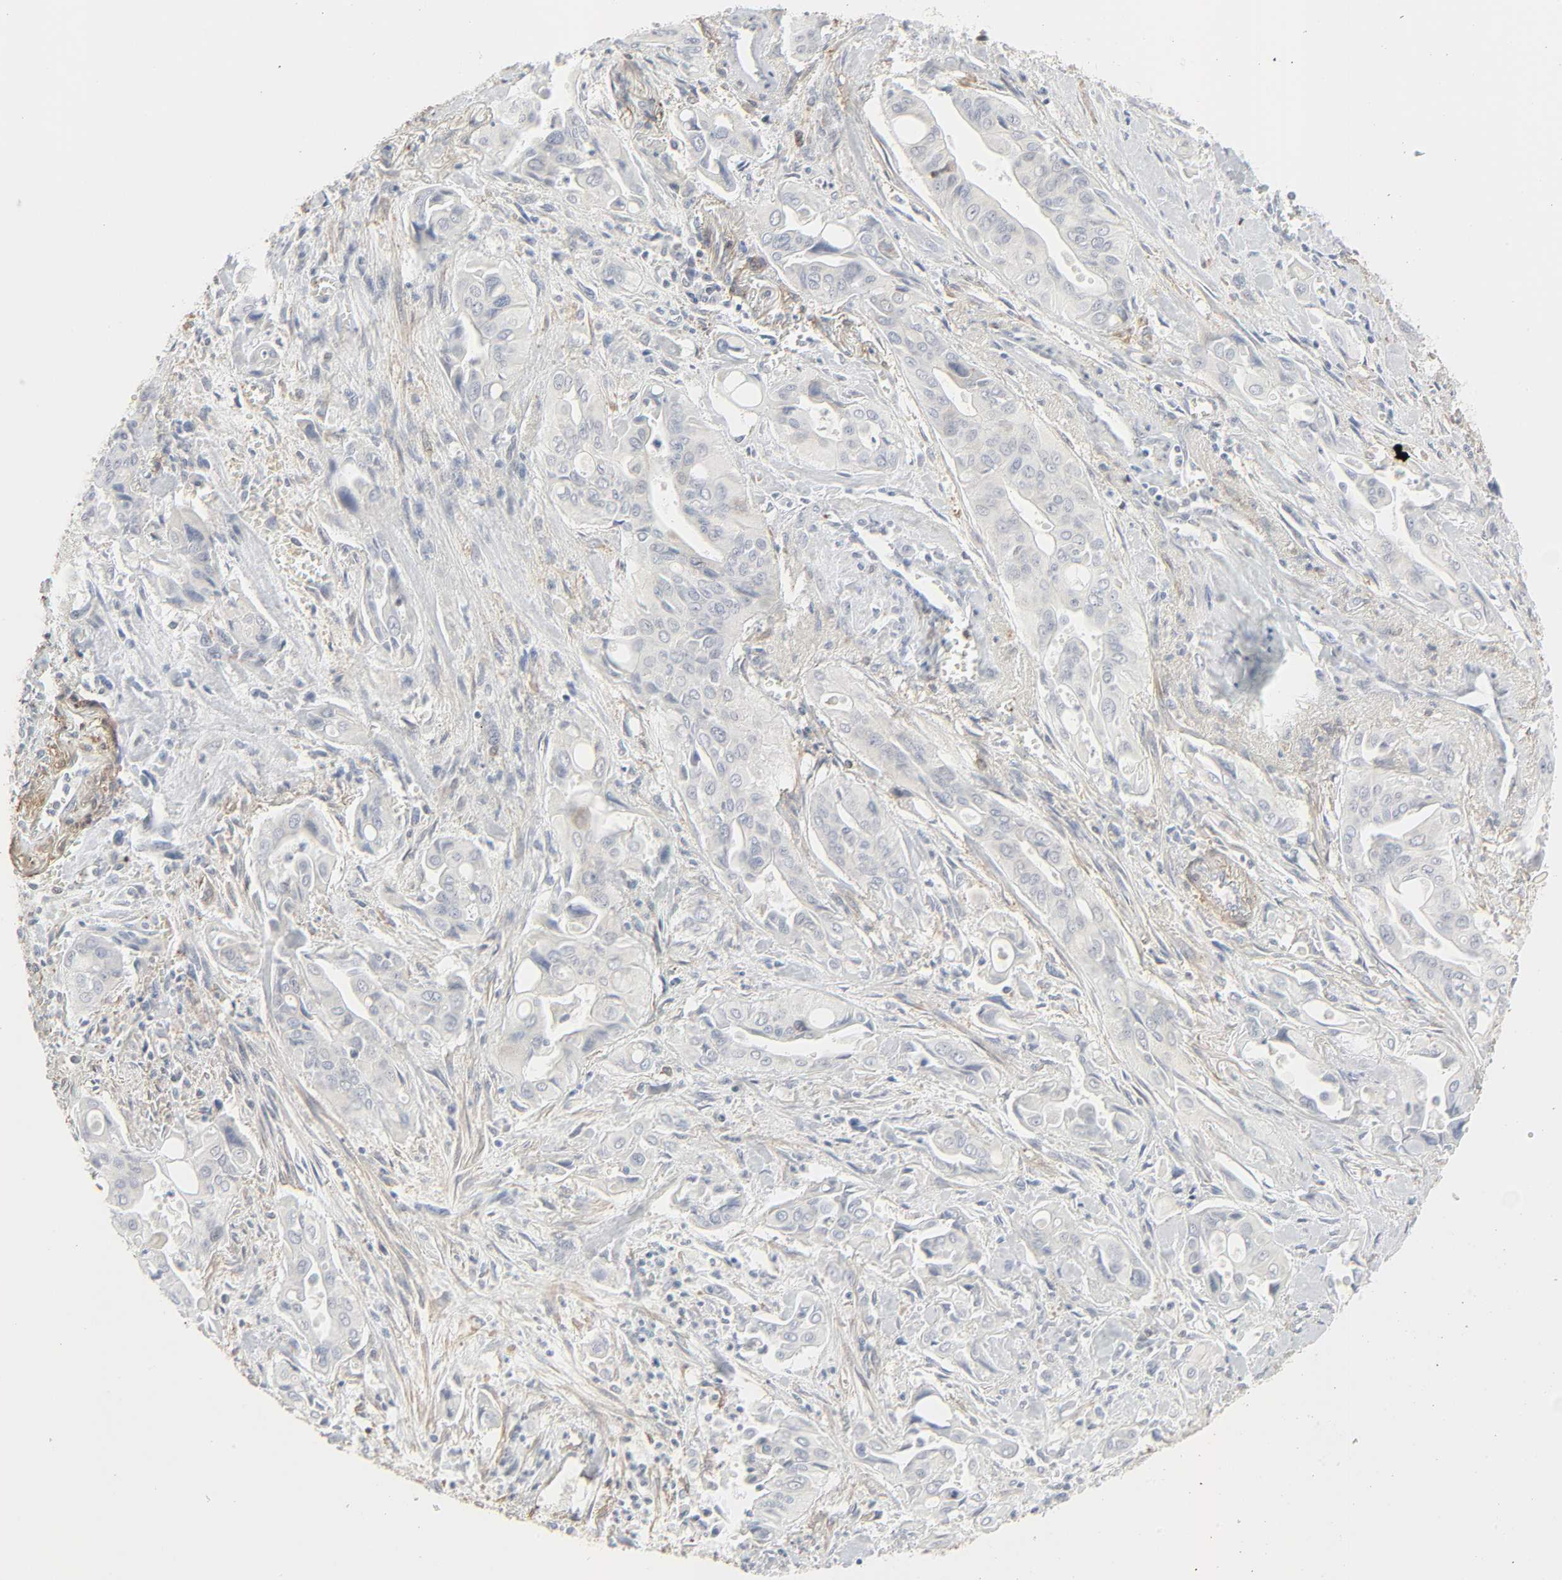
{"staining": {"intensity": "negative", "quantity": "none", "location": "none"}, "tissue": "pancreatic cancer", "cell_type": "Tumor cells", "image_type": "cancer", "snomed": [{"axis": "morphology", "description": "Adenocarcinoma, NOS"}, {"axis": "topography", "description": "Pancreas"}], "caption": "The photomicrograph demonstrates no staining of tumor cells in adenocarcinoma (pancreatic).", "gene": "ZBTB16", "patient": {"sex": "male", "age": 77}}